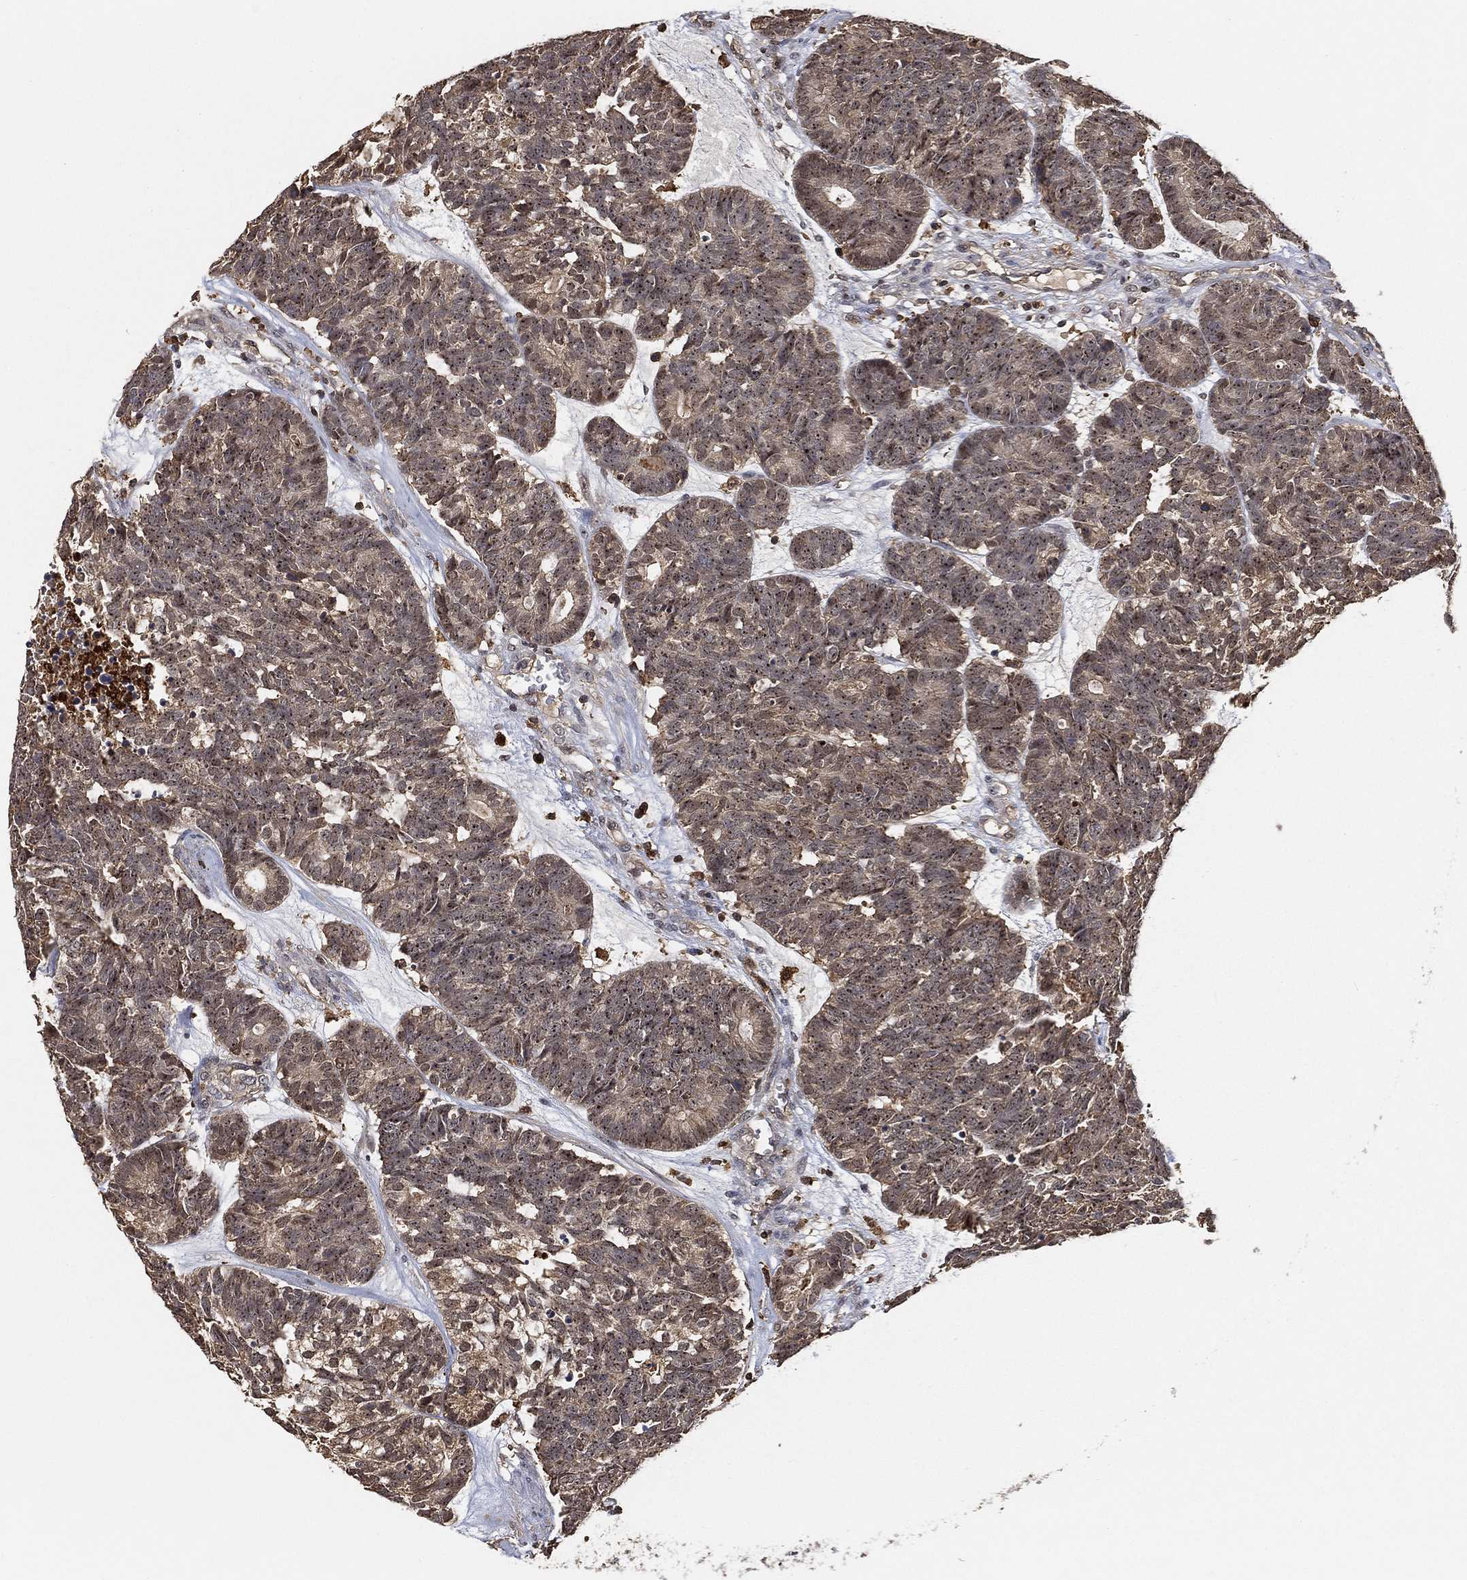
{"staining": {"intensity": "weak", "quantity": ">75%", "location": "cytoplasmic/membranous,nuclear"}, "tissue": "head and neck cancer", "cell_type": "Tumor cells", "image_type": "cancer", "snomed": [{"axis": "morphology", "description": "Adenocarcinoma, NOS"}, {"axis": "topography", "description": "Head-Neck"}], "caption": "Brown immunohistochemical staining in human head and neck cancer exhibits weak cytoplasmic/membranous and nuclear staining in approximately >75% of tumor cells.", "gene": "CRYL1", "patient": {"sex": "female", "age": 81}}